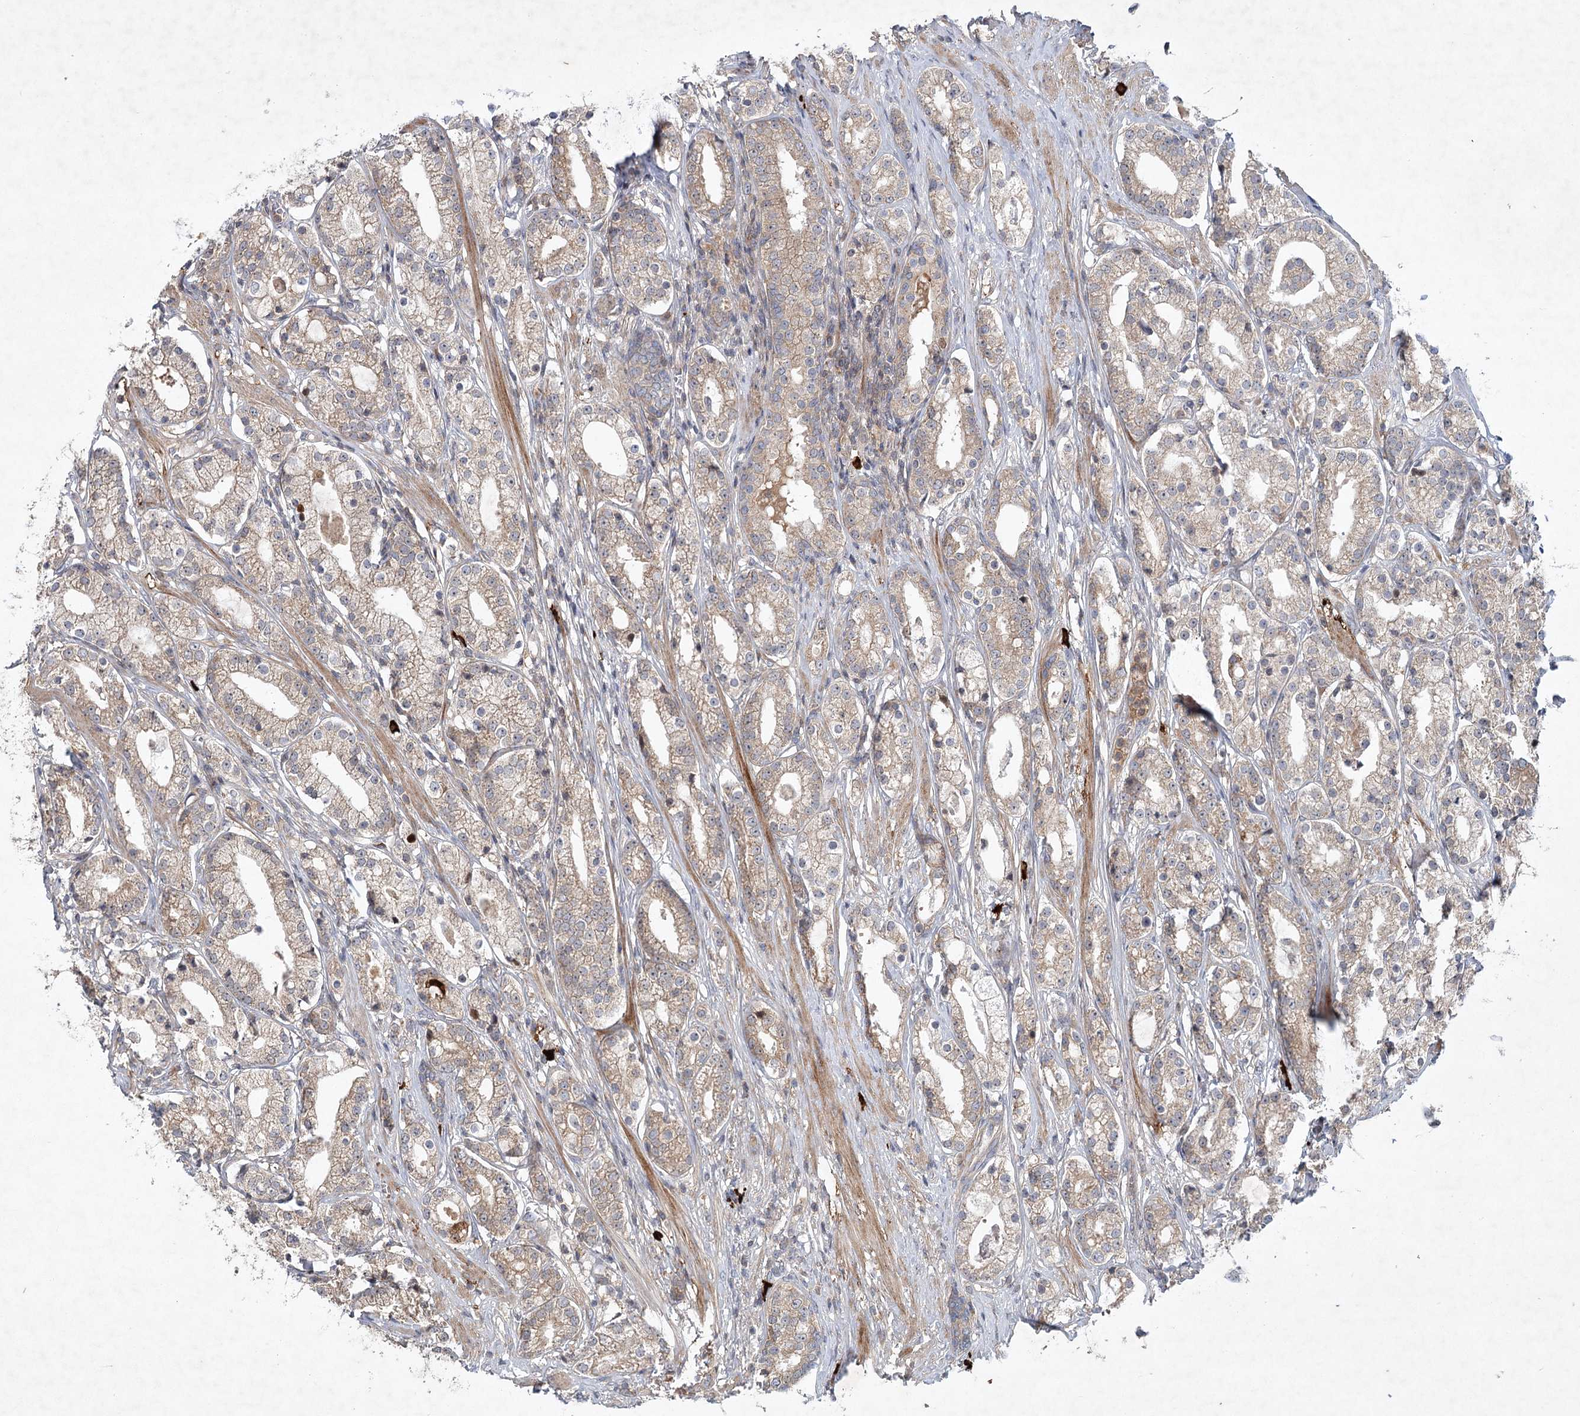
{"staining": {"intensity": "weak", "quantity": ">75%", "location": "cytoplasmic/membranous"}, "tissue": "prostate cancer", "cell_type": "Tumor cells", "image_type": "cancer", "snomed": [{"axis": "morphology", "description": "Adenocarcinoma, High grade"}, {"axis": "topography", "description": "Prostate"}], "caption": "Prostate cancer stained with a brown dye displays weak cytoplasmic/membranous positive positivity in about >75% of tumor cells.", "gene": "MAP3K13", "patient": {"sex": "male", "age": 69}}